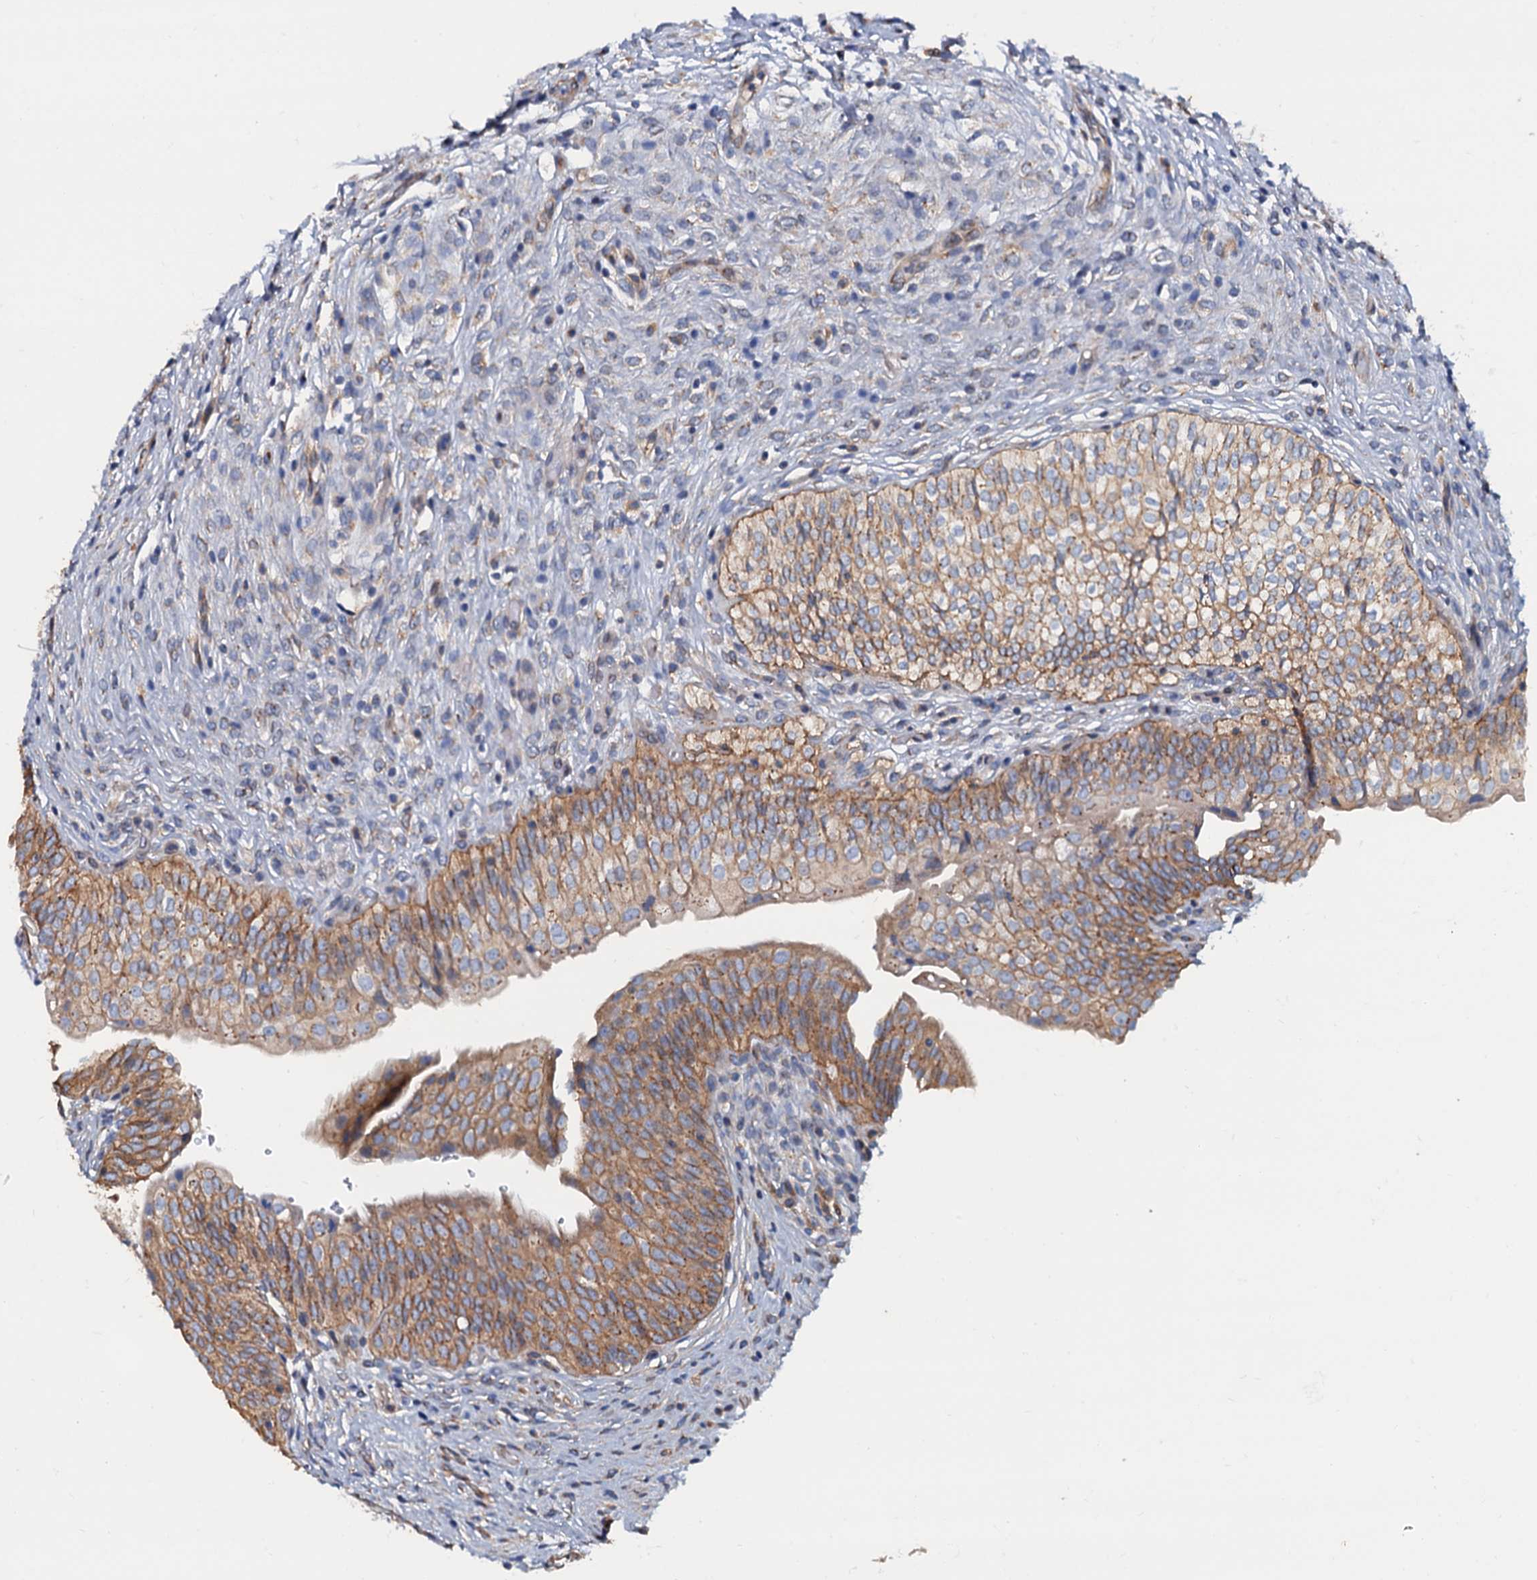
{"staining": {"intensity": "moderate", "quantity": ">75%", "location": "cytoplasmic/membranous"}, "tissue": "urinary bladder", "cell_type": "Urothelial cells", "image_type": "normal", "snomed": [{"axis": "morphology", "description": "Normal tissue, NOS"}, {"axis": "topography", "description": "Urinary bladder"}], "caption": "An immunohistochemistry photomicrograph of benign tissue is shown. Protein staining in brown labels moderate cytoplasmic/membranous positivity in urinary bladder within urothelial cells. Using DAB (brown) and hematoxylin (blue) stains, captured at high magnification using brightfield microscopy.", "gene": "NGRN", "patient": {"sex": "male", "age": 55}}